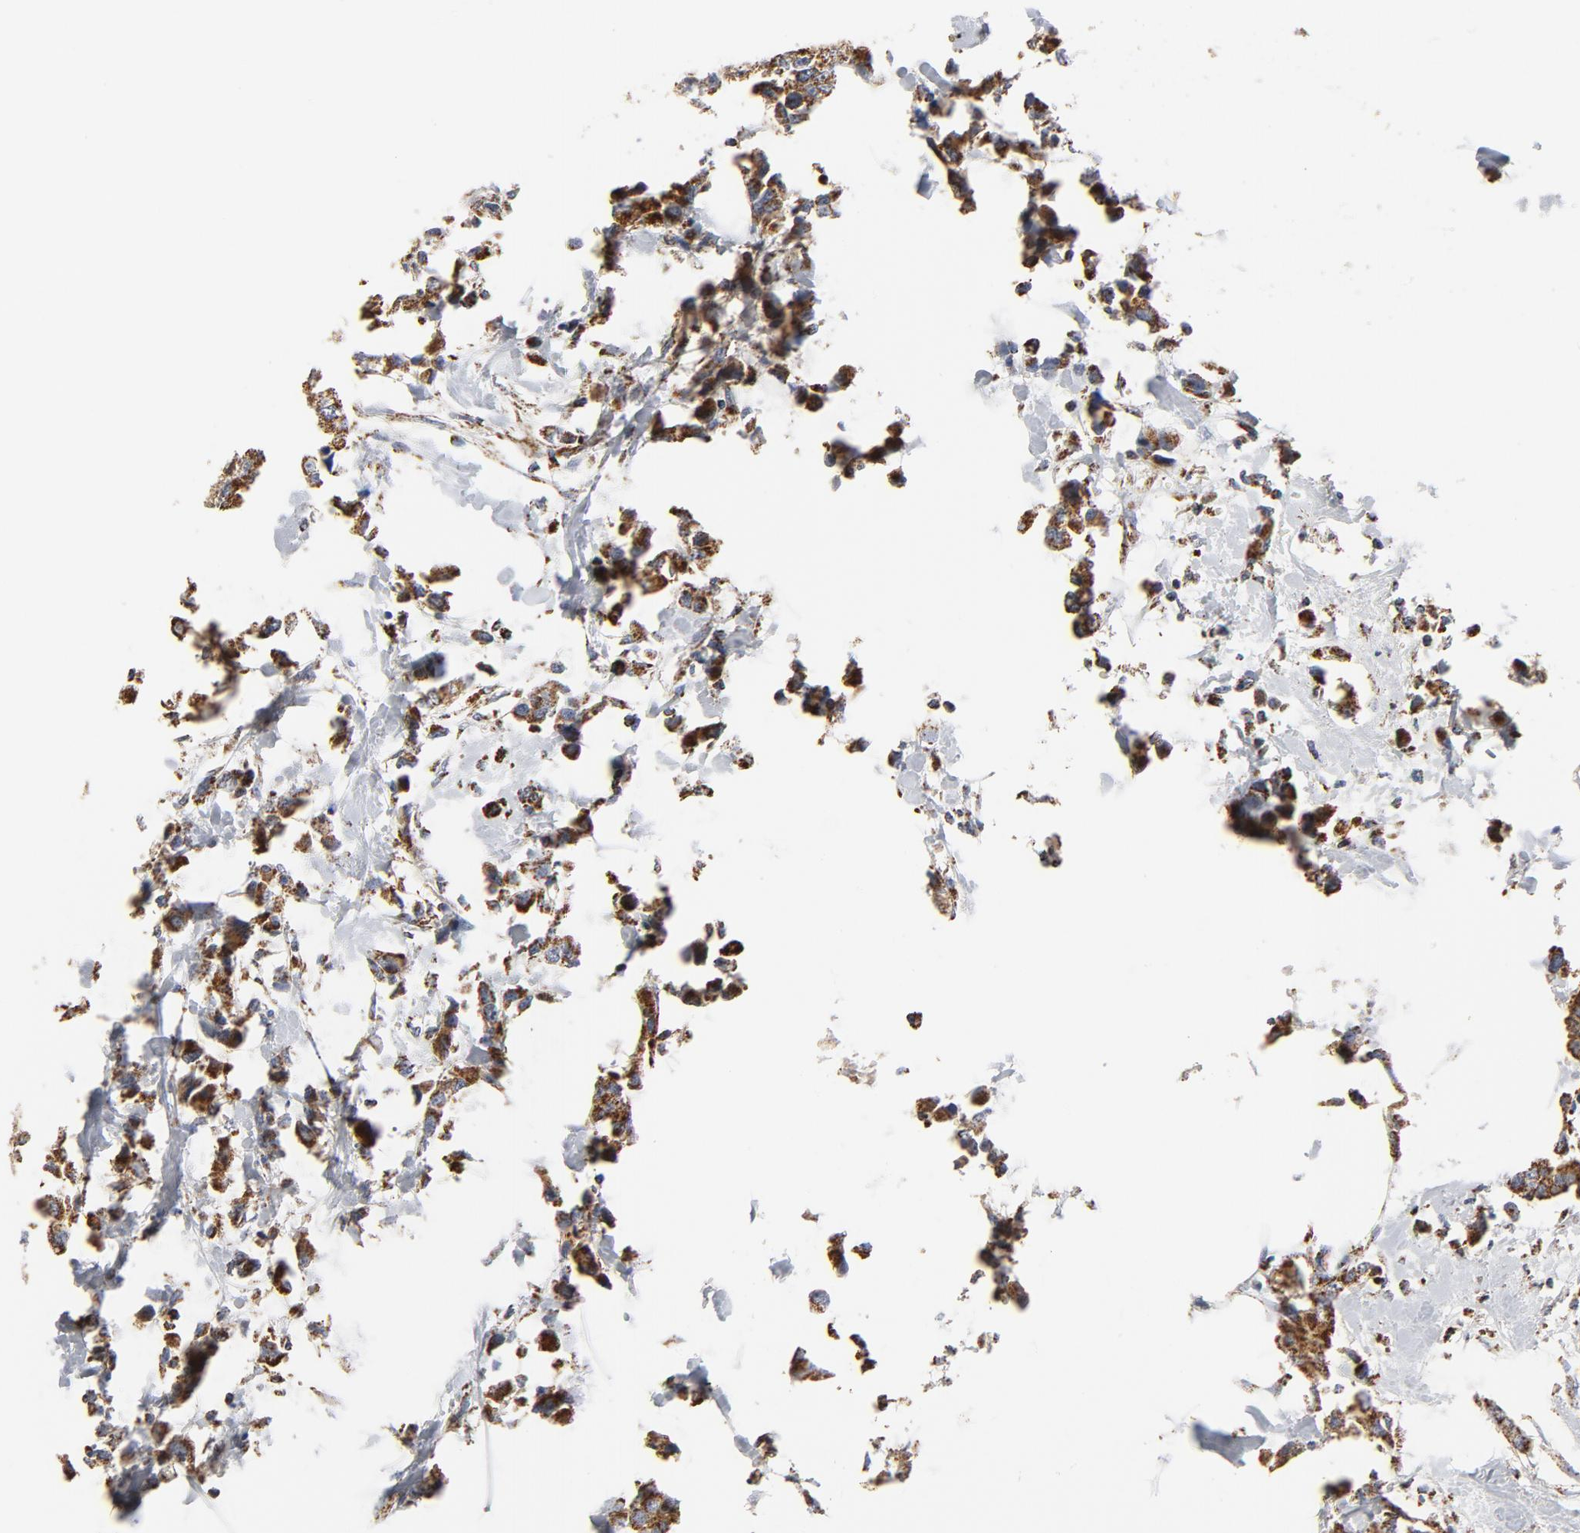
{"staining": {"intensity": "strong", "quantity": ">75%", "location": "cytoplasmic/membranous"}, "tissue": "breast cancer", "cell_type": "Tumor cells", "image_type": "cancer", "snomed": [{"axis": "morphology", "description": "Normal tissue, NOS"}, {"axis": "morphology", "description": "Duct carcinoma"}, {"axis": "topography", "description": "Breast"}], "caption": "Human breast cancer (infiltrating ductal carcinoma) stained for a protein (brown) displays strong cytoplasmic/membranous positive expression in about >75% of tumor cells.", "gene": "NDUFV2", "patient": {"sex": "female", "age": 50}}